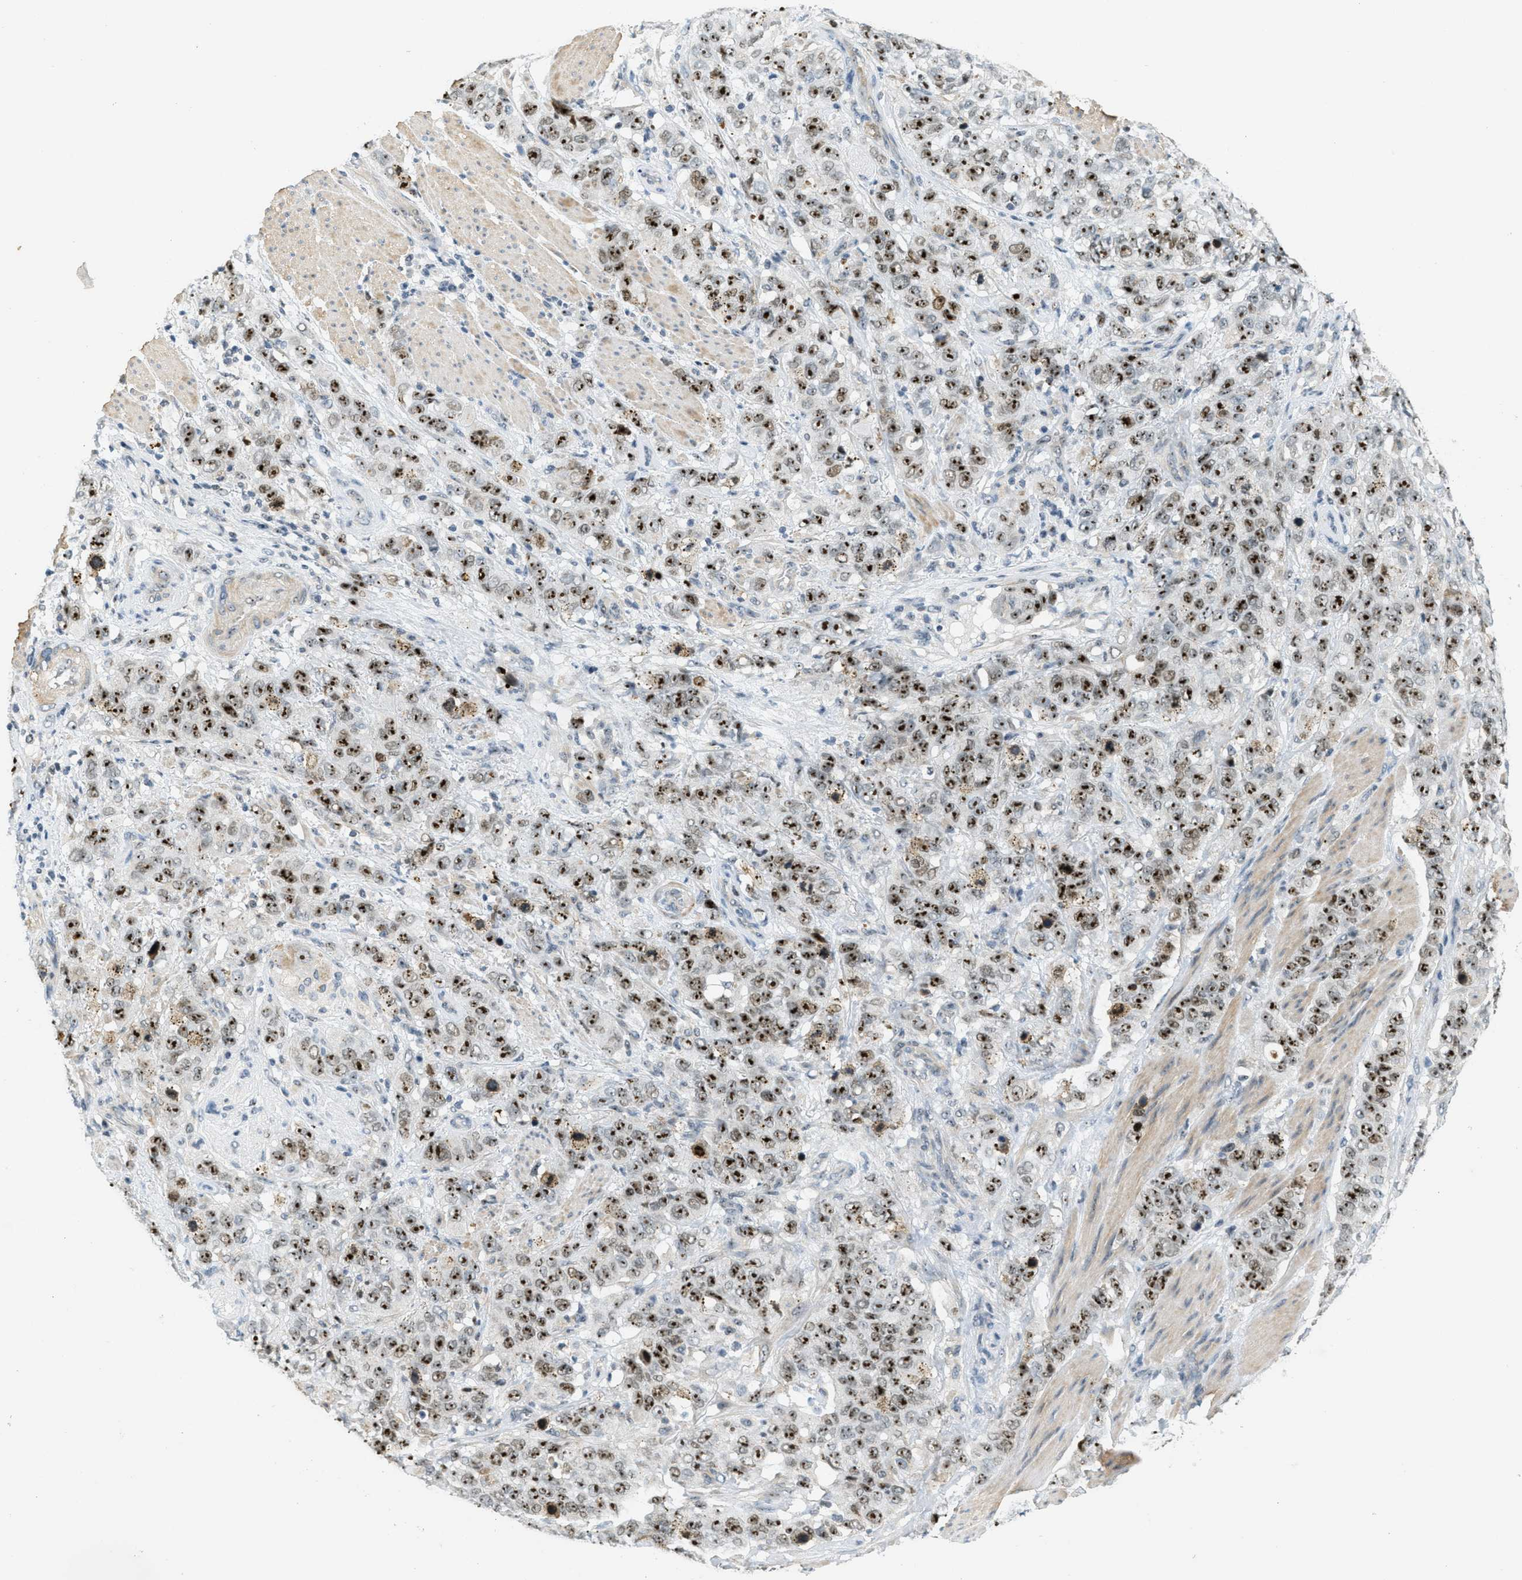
{"staining": {"intensity": "strong", "quantity": ">75%", "location": "nuclear"}, "tissue": "stomach cancer", "cell_type": "Tumor cells", "image_type": "cancer", "snomed": [{"axis": "morphology", "description": "Adenocarcinoma, NOS"}, {"axis": "topography", "description": "Stomach"}], "caption": "Strong nuclear positivity for a protein is present in approximately >75% of tumor cells of stomach cancer using immunohistochemistry.", "gene": "DDX47", "patient": {"sex": "male", "age": 48}}